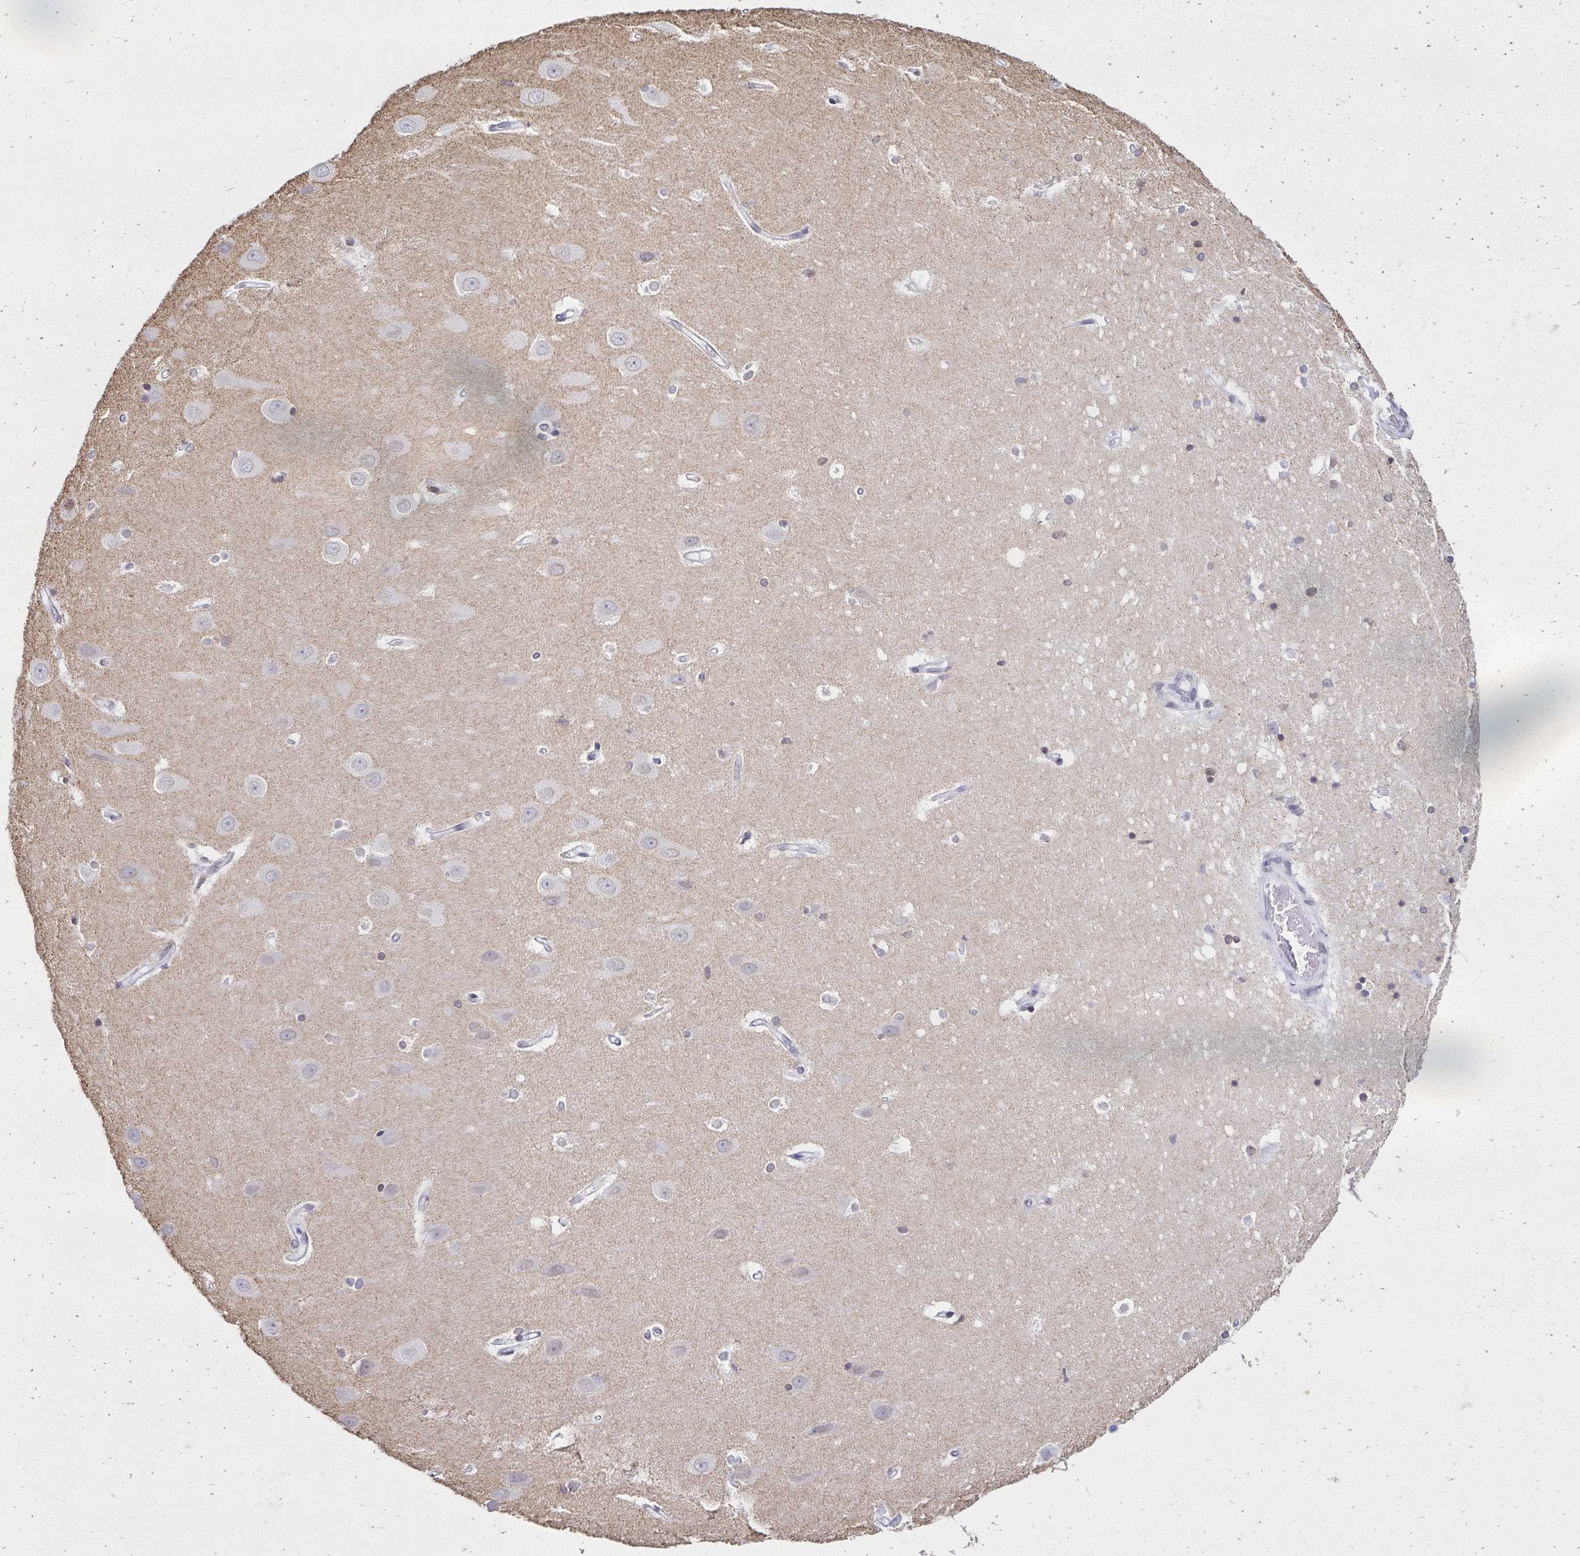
{"staining": {"intensity": "moderate", "quantity": "<25%", "location": "cytoplasmic/membranous,nuclear"}, "tissue": "hippocampus", "cell_type": "Glial cells", "image_type": "normal", "snomed": [{"axis": "morphology", "description": "Normal tissue, NOS"}, {"axis": "topography", "description": "Hippocampus"}], "caption": "Hippocampus stained with IHC demonstrates moderate cytoplasmic/membranous,nuclear expression in approximately <25% of glial cells. The staining is performed using DAB (3,3'-diaminobenzidine) brown chromogen to label protein expression. The nuclei are counter-stained blue using hematoxylin.", "gene": "FAM166C", "patient": {"sex": "male", "age": 63}}